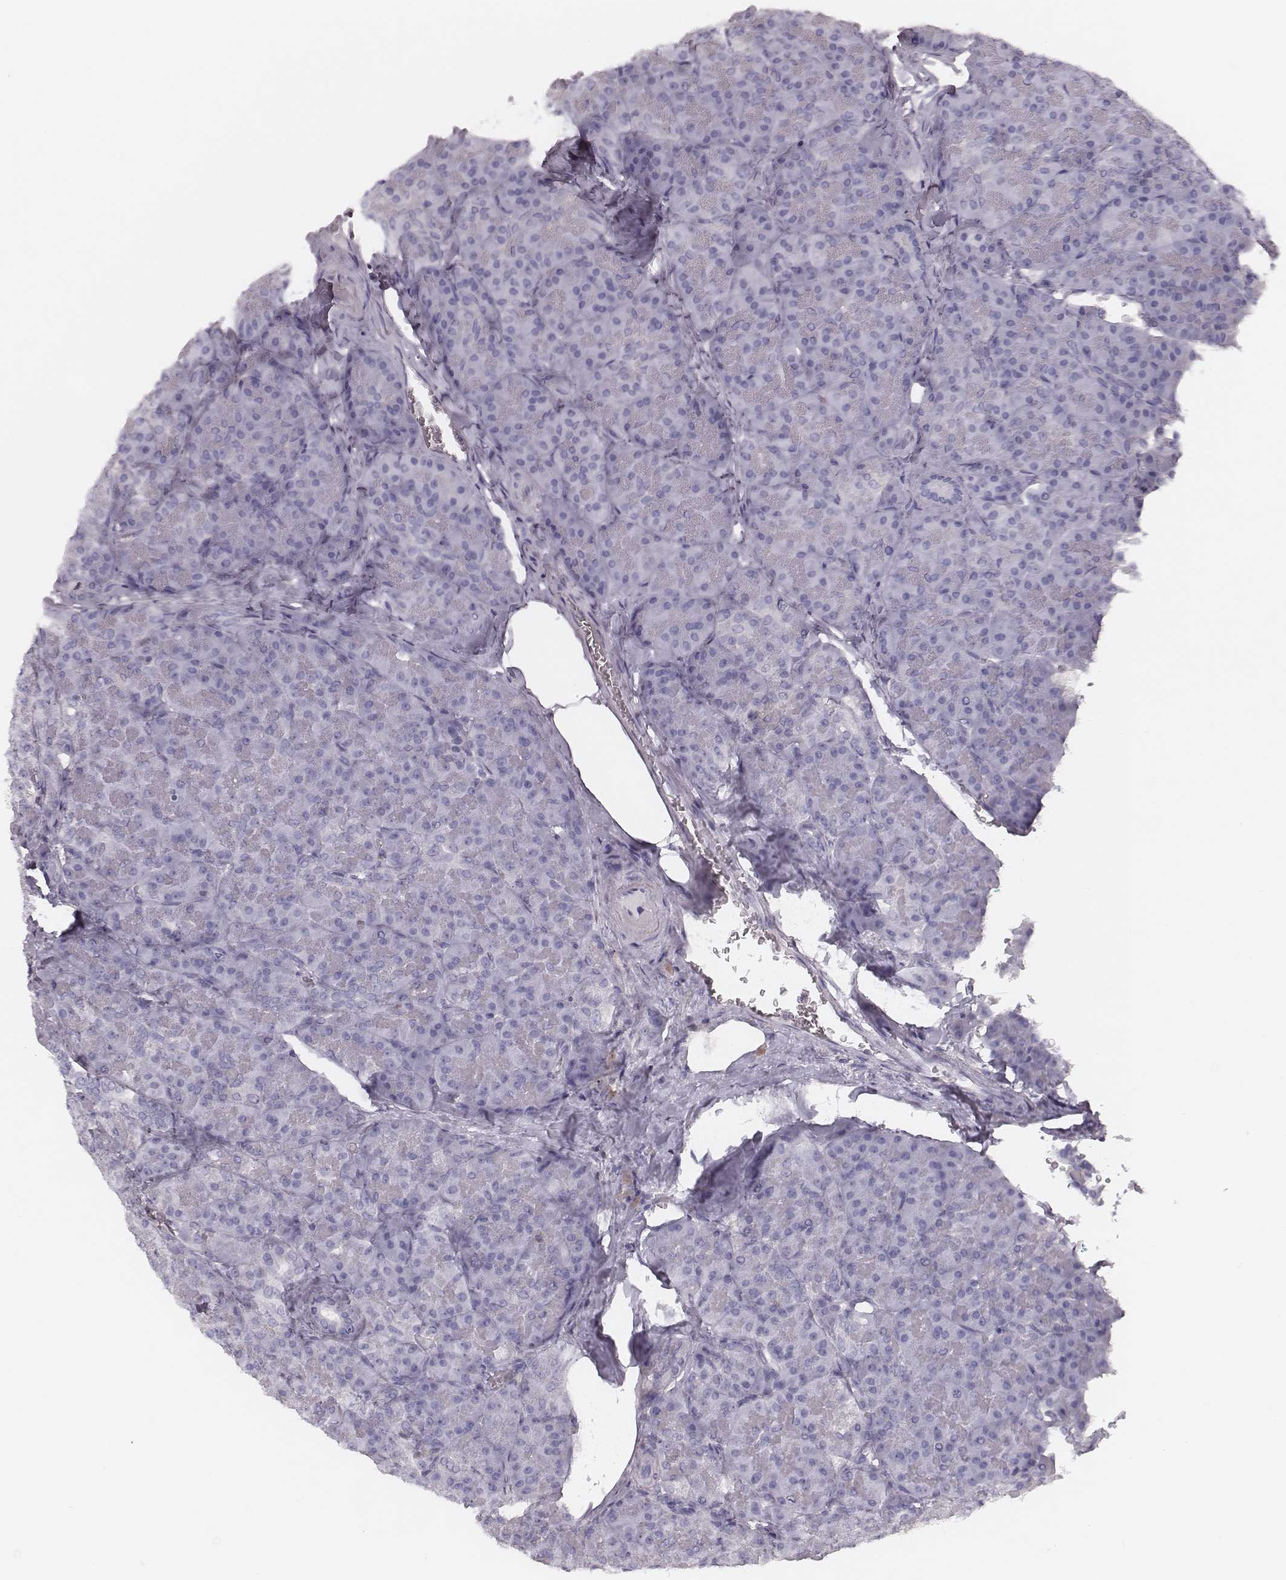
{"staining": {"intensity": "negative", "quantity": "none", "location": "none"}, "tissue": "pancreas", "cell_type": "Exocrine glandular cells", "image_type": "normal", "snomed": [{"axis": "morphology", "description": "Normal tissue, NOS"}, {"axis": "topography", "description": "Pancreas"}], "caption": "Immunohistochemistry (IHC) histopathology image of normal human pancreas stained for a protein (brown), which reveals no positivity in exocrine glandular cells.", "gene": "ENSG00000285837", "patient": {"sex": "male", "age": 57}}